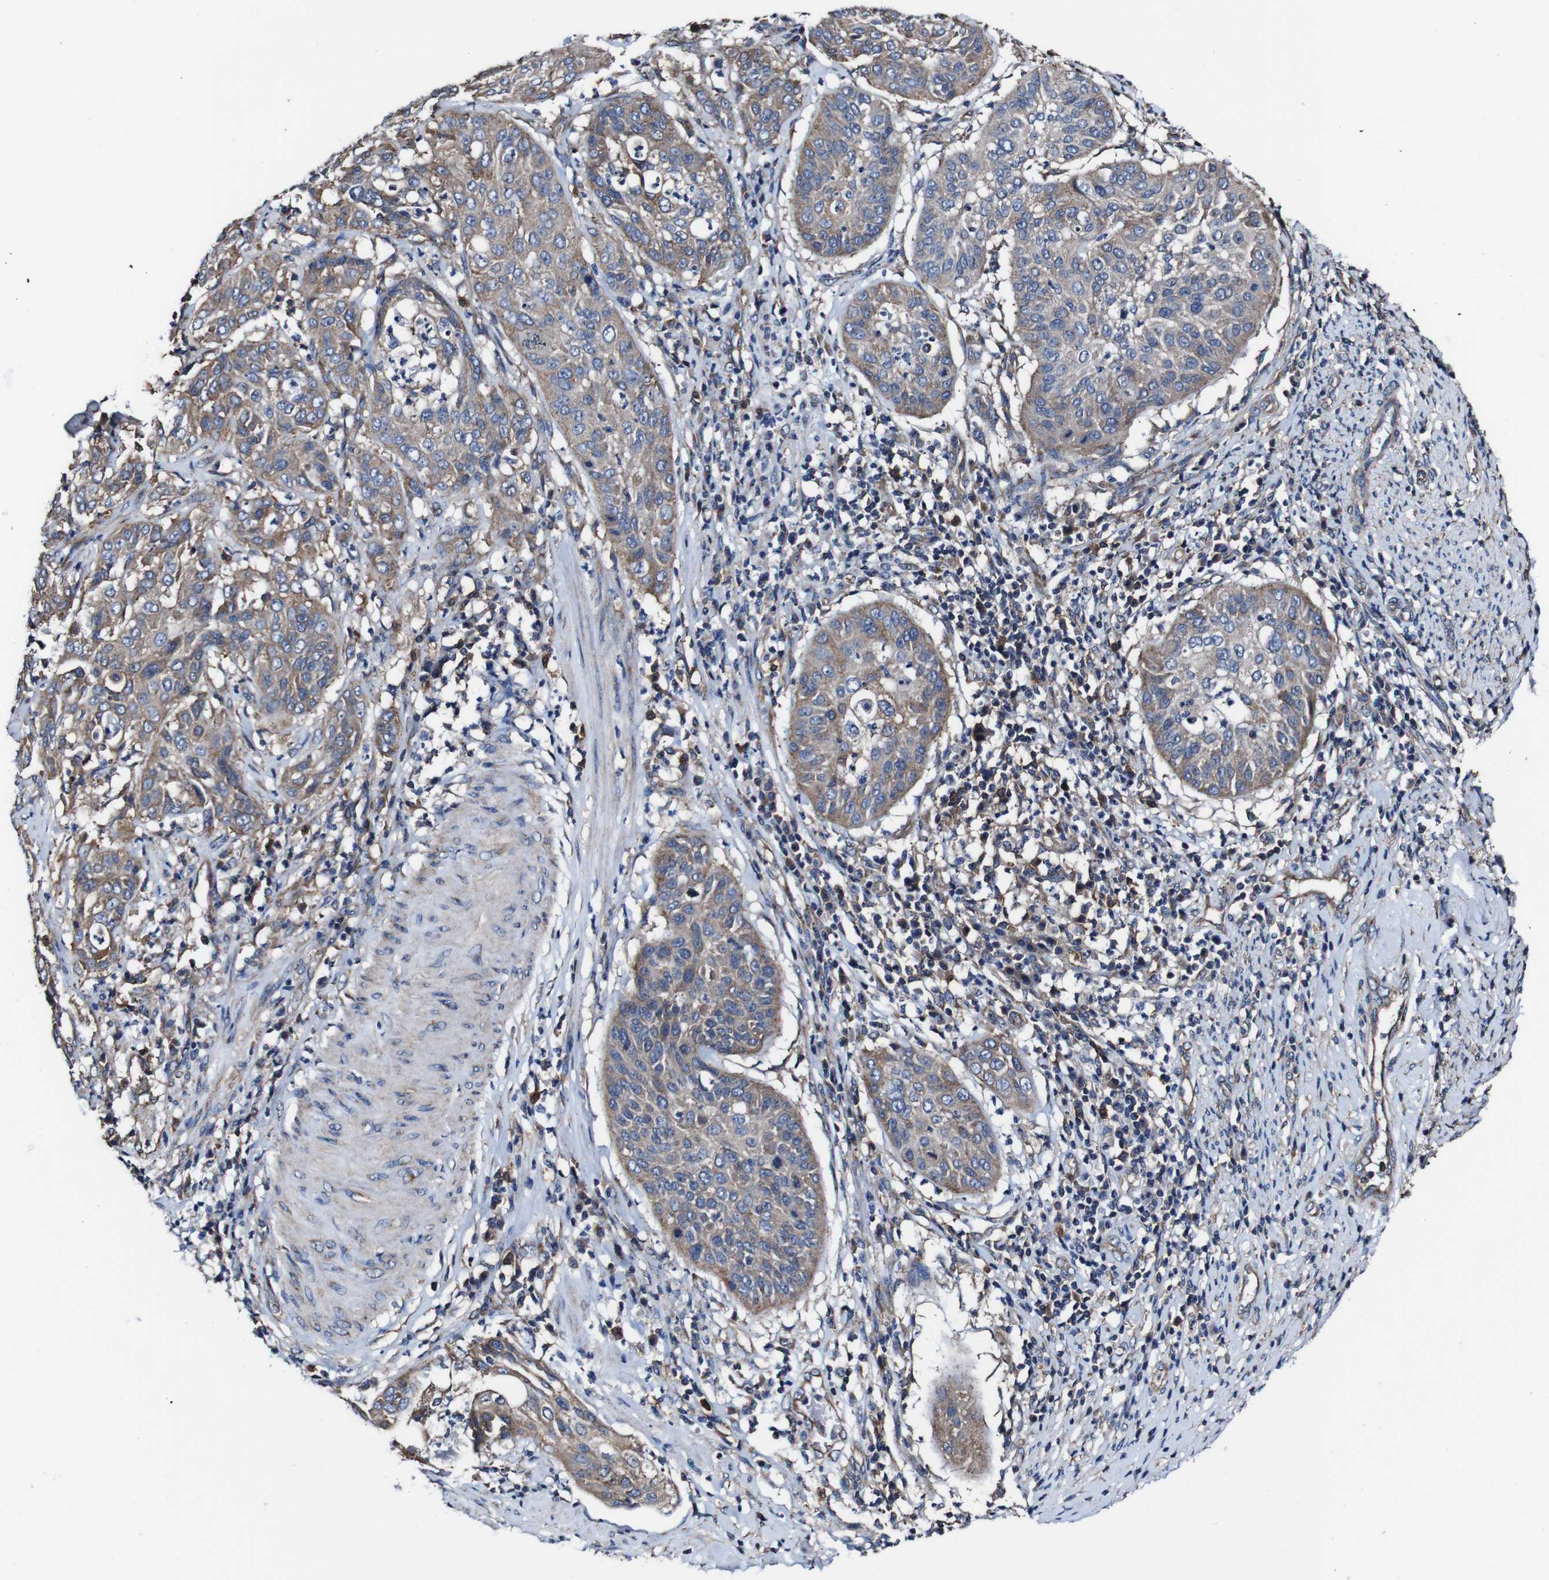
{"staining": {"intensity": "moderate", "quantity": "25%-75%", "location": "cytoplasmic/membranous"}, "tissue": "cervical cancer", "cell_type": "Tumor cells", "image_type": "cancer", "snomed": [{"axis": "morphology", "description": "Normal tissue, NOS"}, {"axis": "morphology", "description": "Squamous cell carcinoma, NOS"}, {"axis": "topography", "description": "Cervix"}], "caption": "Immunohistochemical staining of cervical cancer reveals medium levels of moderate cytoplasmic/membranous protein staining in approximately 25%-75% of tumor cells.", "gene": "CSF1R", "patient": {"sex": "female", "age": 39}}